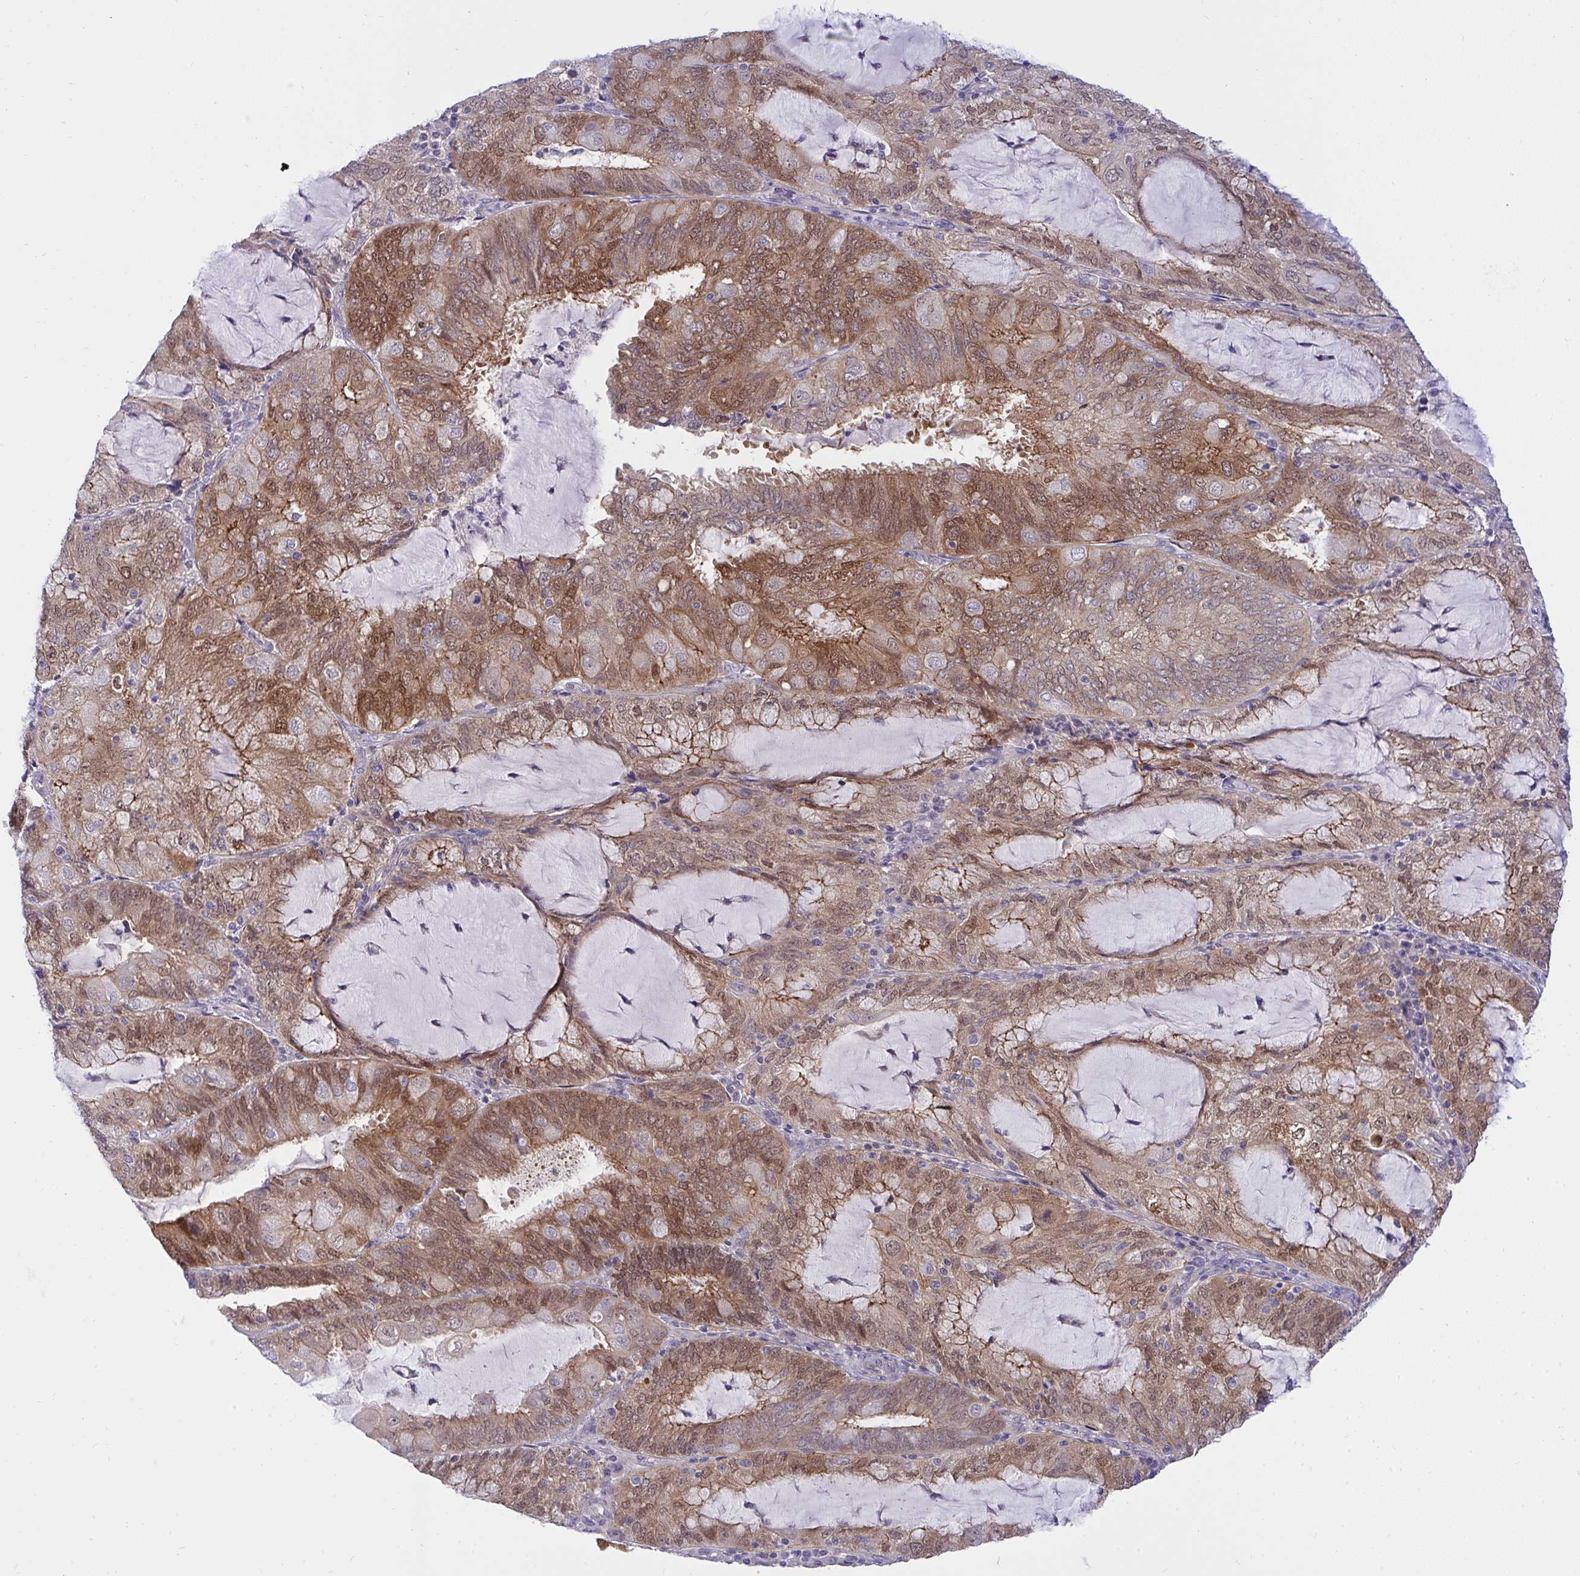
{"staining": {"intensity": "moderate", "quantity": ">75%", "location": "cytoplasmic/membranous,nuclear"}, "tissue": "endometrial cancer", "cell_type": "Tumor cells", "image_type": "cancer", "snomed": [{"axis": "morphology", "description": "Adenocarcinoma, NOS"}, {"axis": "topography", "description": "Endometrium"}], "caption": "Endometrial adenocarcinoma stained with DAB (3,3'-diaminobenzidine) IHC displays medium levels of moderate cytoplasmic/membranous and nuclear expression in about >75% of tumor cells.", "gene": "HOXD12", "patient": {"sex": "female", "age": 81}}